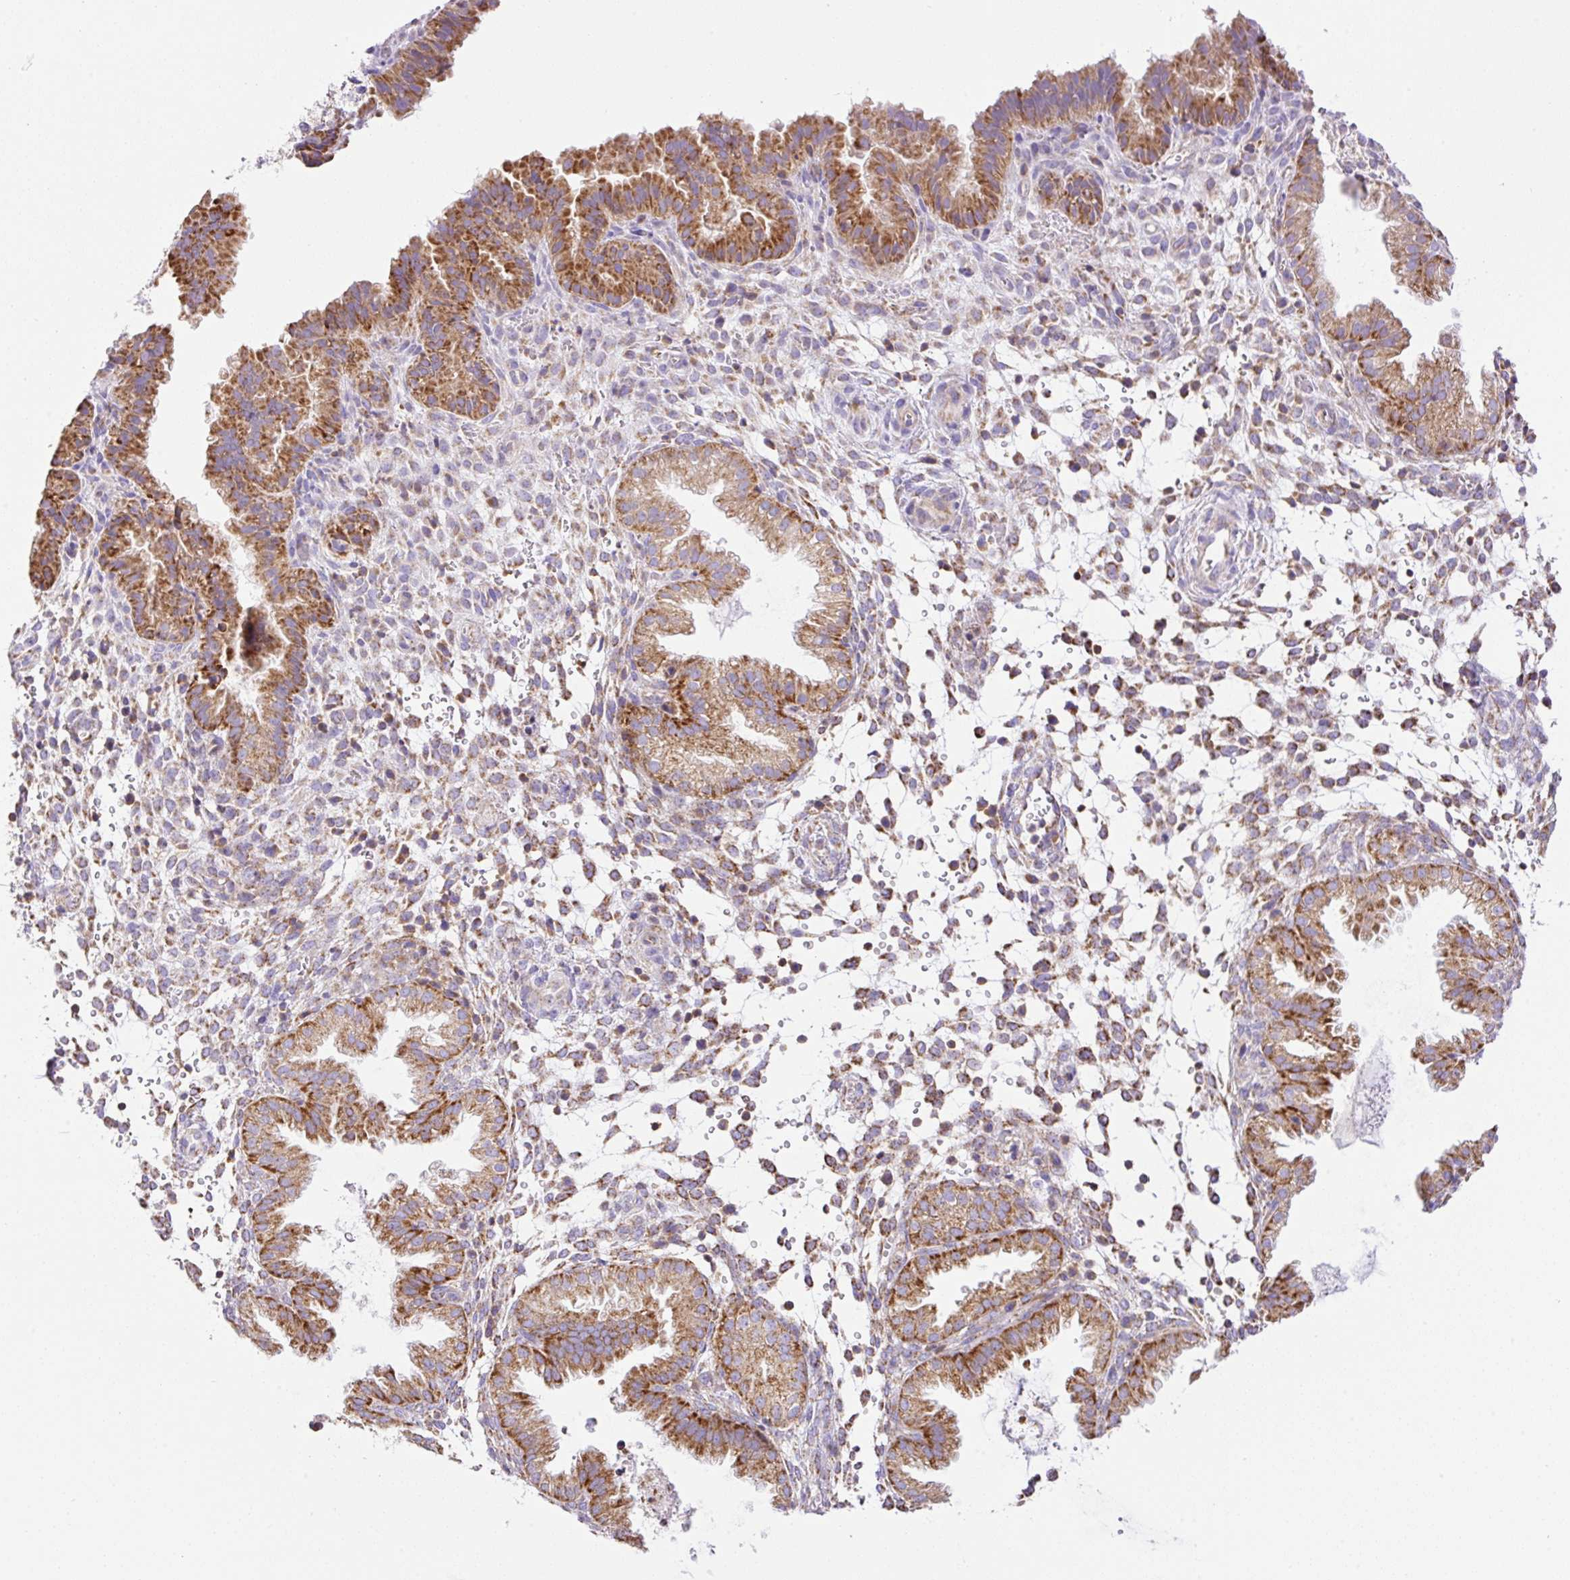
{"staining": {"intensity": "moderate", "quantity": "25%-75%", "location": "cytoplasmic/membranous"}, "tissue": "endometrium", "cell_type": "Cells in endometrial stroma", "image_type": "normal", "snomed": [{"axis": "morphology", "description": "Normal tissue, NOS"}, {"axis": "topography", "description": "Endometrium"}], "caption": "IHC histopathology image of normal human endometrium stained for a protein (brown), which shows medium levels of moderate cytoplasmic/membranous positivity in approximately 25%-75% of cells in endometrial stroma.", "gene": "NF1", "patient": {"sex": "female", "age": 33}}